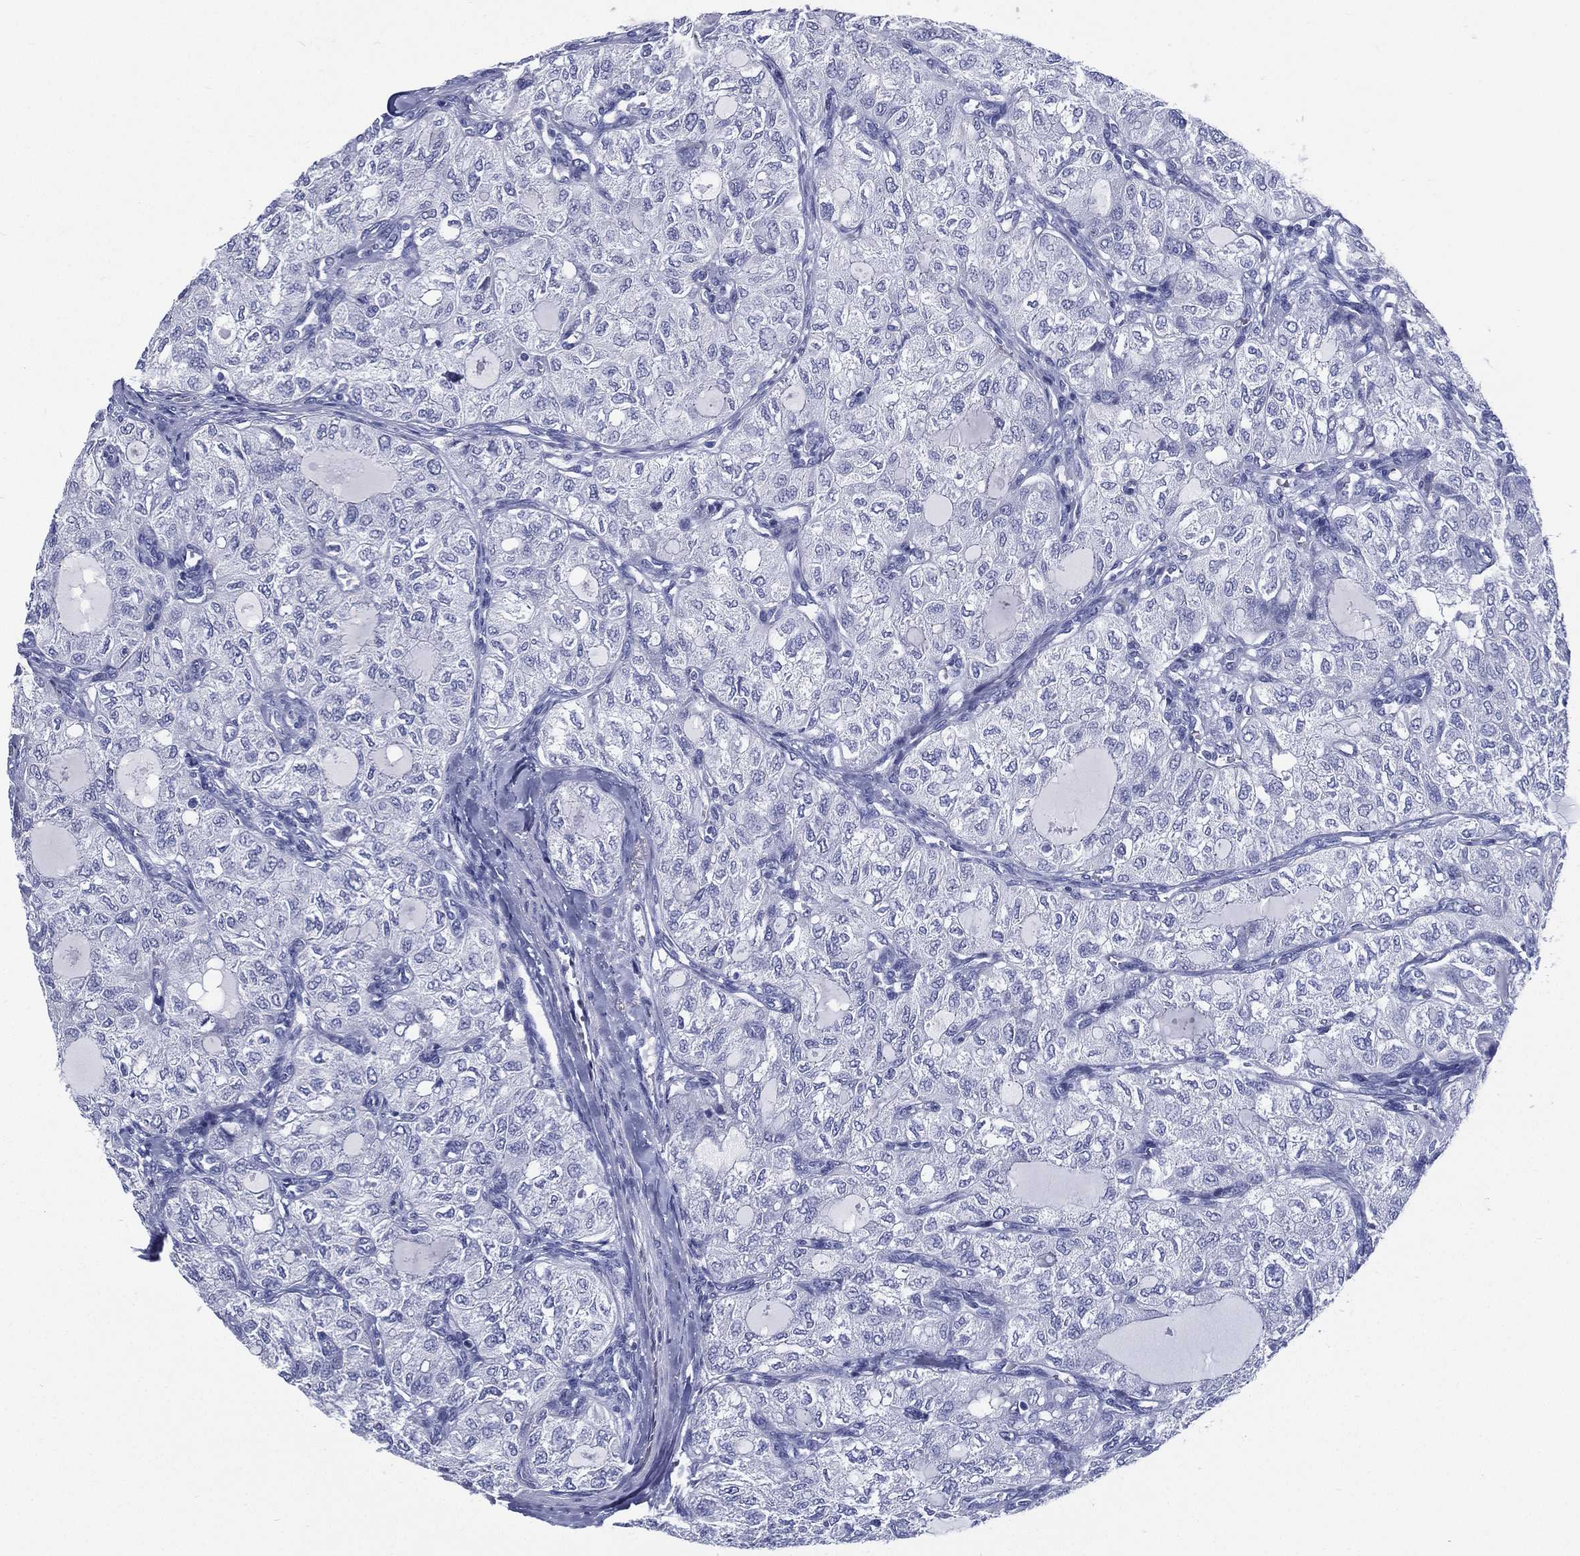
{"staining": {"intensity": "negative", "quantity": "none", "location": "none"}, "tissue": "thyroid cancer", "cell_type": "Tumor cells", "image_type": "cancer", "snomed": [{"axis": "morphology", "description": "Follicular adenoma carcinoma, NOS"}, {"axis": "topography", "description": "Thyroid gland"}], "caption": "Human thyroid cancer stained for a protein using IHC shows no expression in tumor cells.", "gene": "RSPH4A", "patient": {"sex": "male", "age": 75}}